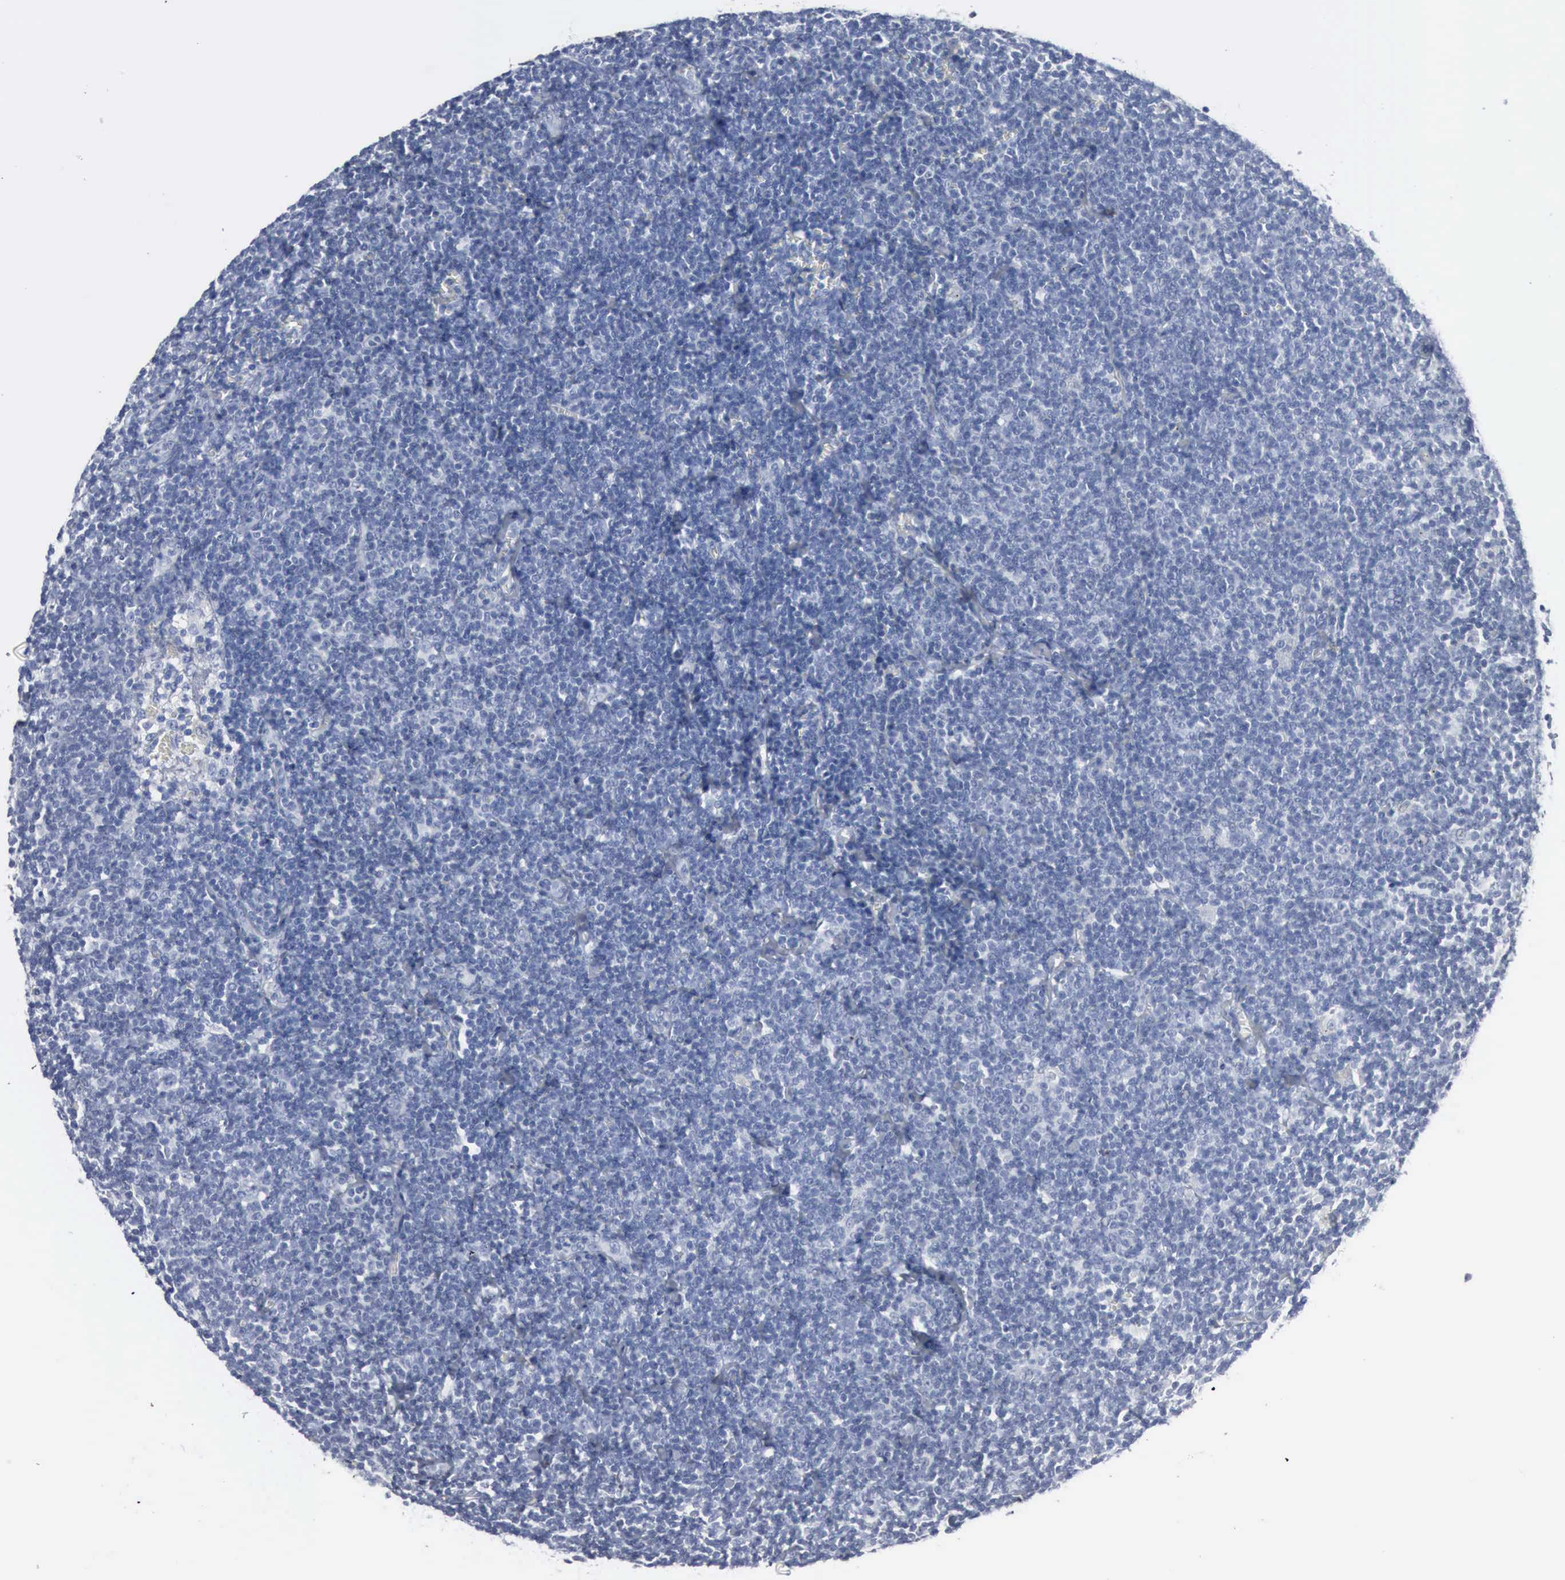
{"staining": {"intensity": "negative", "quantity": "none", "location": "none"}, "tissue": "lymphoma", "cell_type": "Tumor cells", "image_type": "cancer", "snomed": [{"axis": "morphology", "description": "Malignant lymphoma, non-Hodgkin's type, Low grade"}, {"axis": "topography", "description": "Lymph node"}], "caption": "Lymphoma was stained to show a protein in brown. There is no significant expression in tumor cells.", "gene": "DMD", "patient": {"sex": "male", "age": 65}}